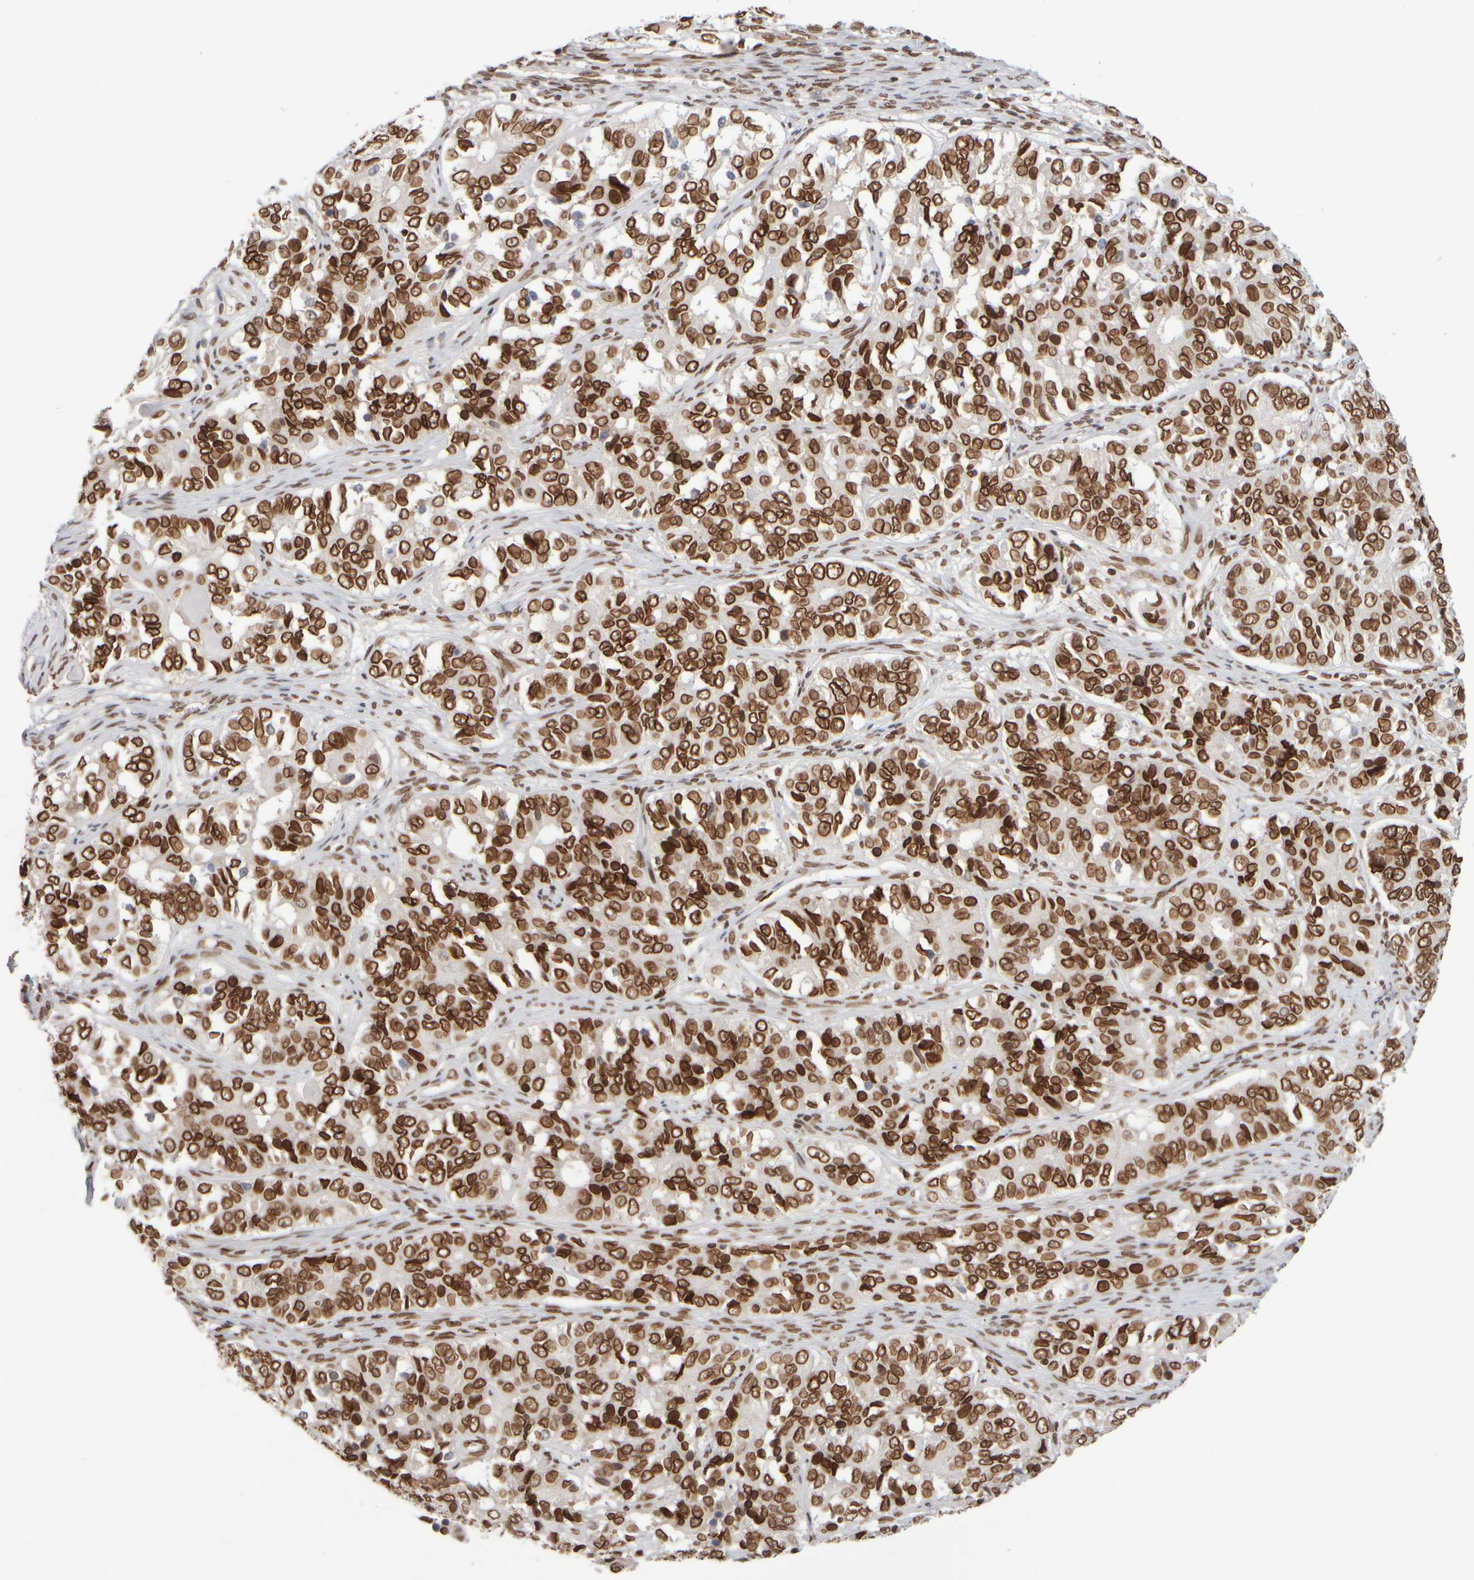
{"staining": {"intensity": "strong", "quantity": ">75%", "location": "cytoplasmic/membranous,nuclear"}, "tissue": "ovarian cancer", "cell_type": "Tumor cells", "image_type": "cancer", "snomed": [{"axis": "morphology", "description": "Carcinoma, endometroid"}, {"axis": "topography", "description": "Ovary"}], "caption": "IHC (DAB) staining of human ovarian cancer demonstrates strong cytoplasmic/membranous and nuclear protein staining in about >75% of tumor cells.", "gene": "ZC3HC1", "patient": {"sex": "female", "age": 51}}